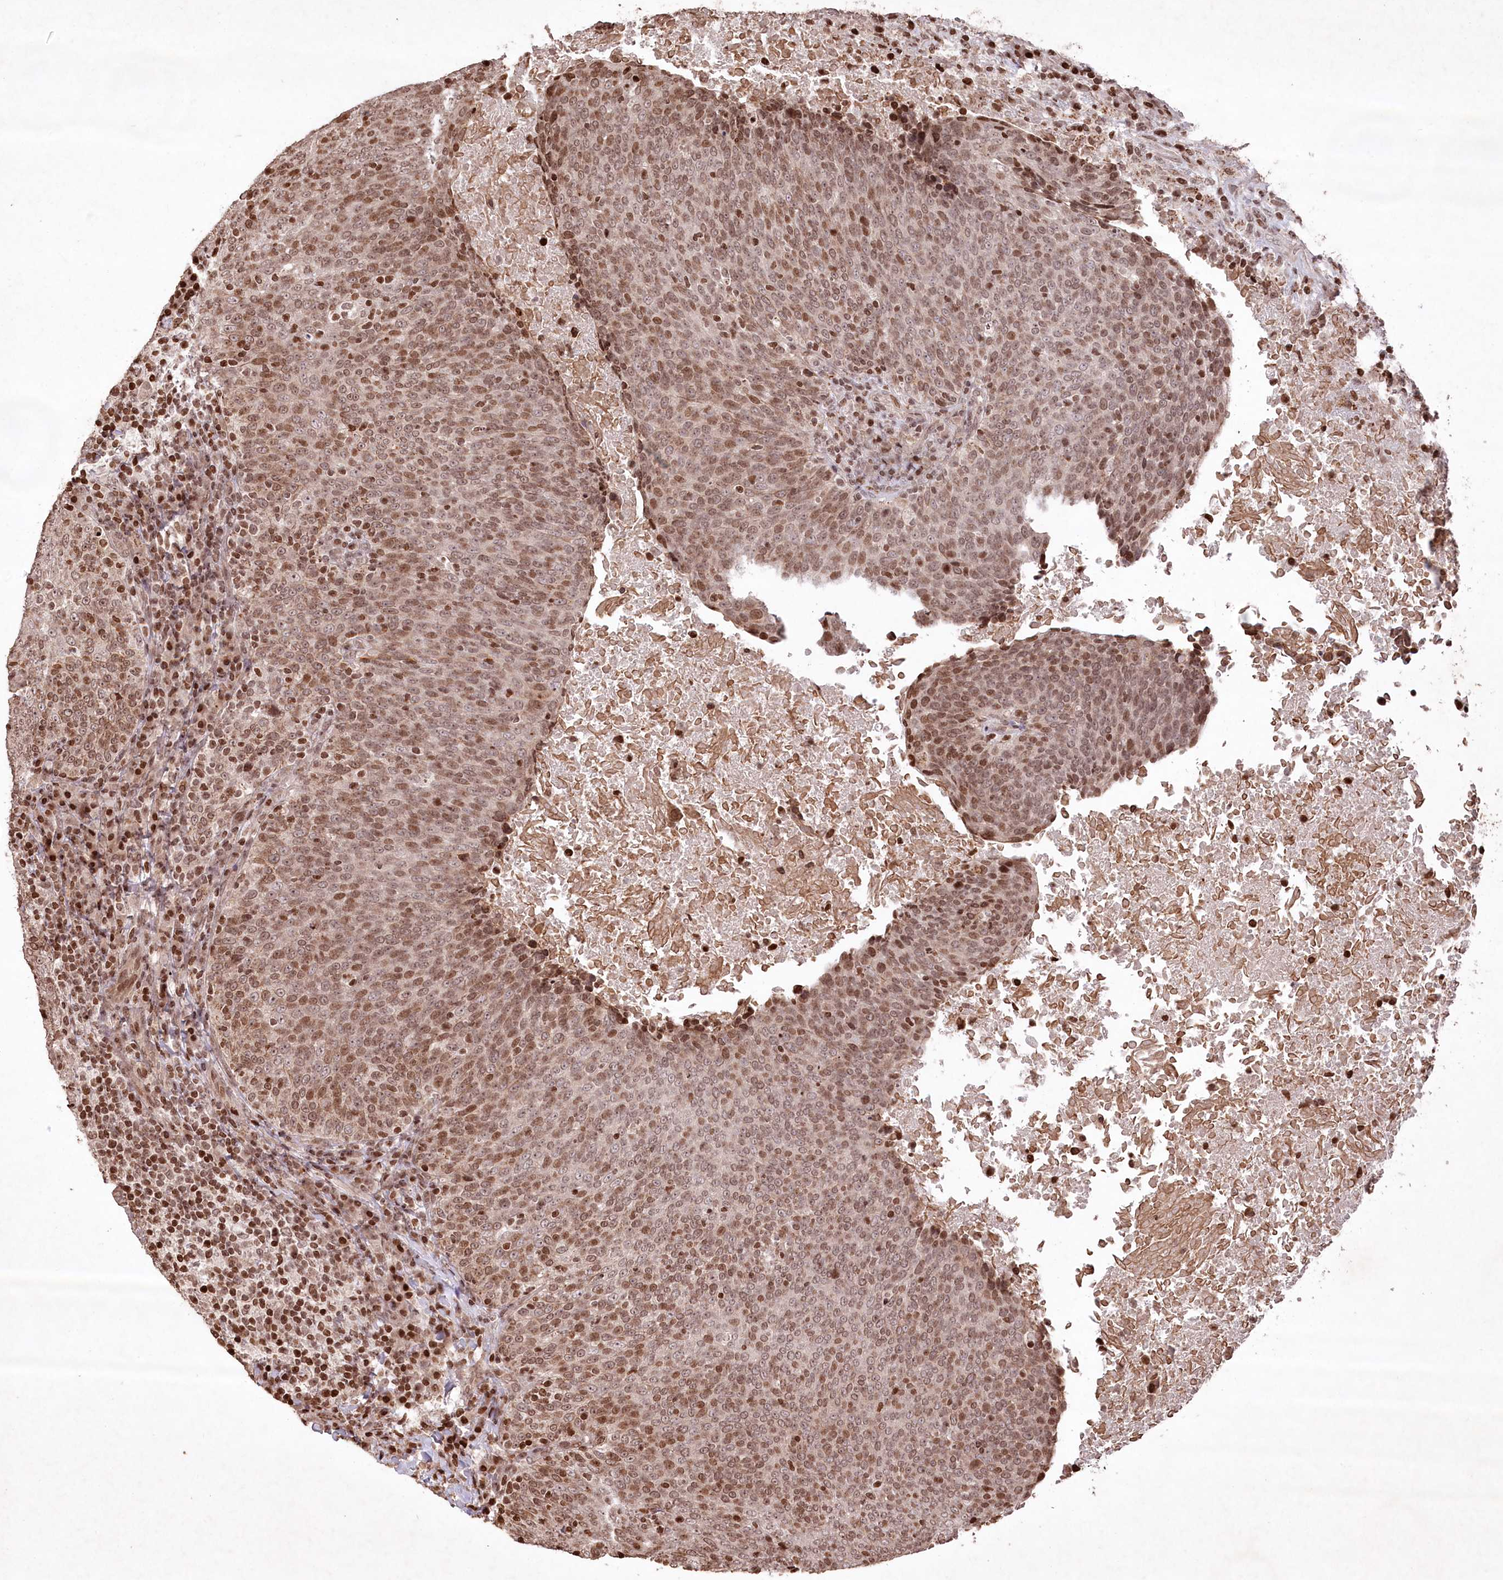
{"staining": {"intensity": "moderate", "quantity": ">75%", "location": "nuclear"}, "tissue": "head and neck cancer", "cell_type": "Tumor cells", "image_type": "cancer", "snomed": [{"axis": "morphology", "description": "Squamous cell carcinoma, NOS"}, {"axis": "morphology", "description": "Squamous cell carcinoma, metastatic, NOS"}, {"axis": "topography", "description": "Lymph node"}, {"axis": "topography", "description": "Head-Neck"}], "caption": "Metastatic squamous cell carcinoma (head and neck) stained for a protein exhibits moderate nuclear positivity in tumor cells. Using DAB (brown) and hematoxylin (blue) stains, captured at high magnification using brightfield microscopy.", "gene": "CCSER2", "patient": {"sex": "male", "age": 62}}